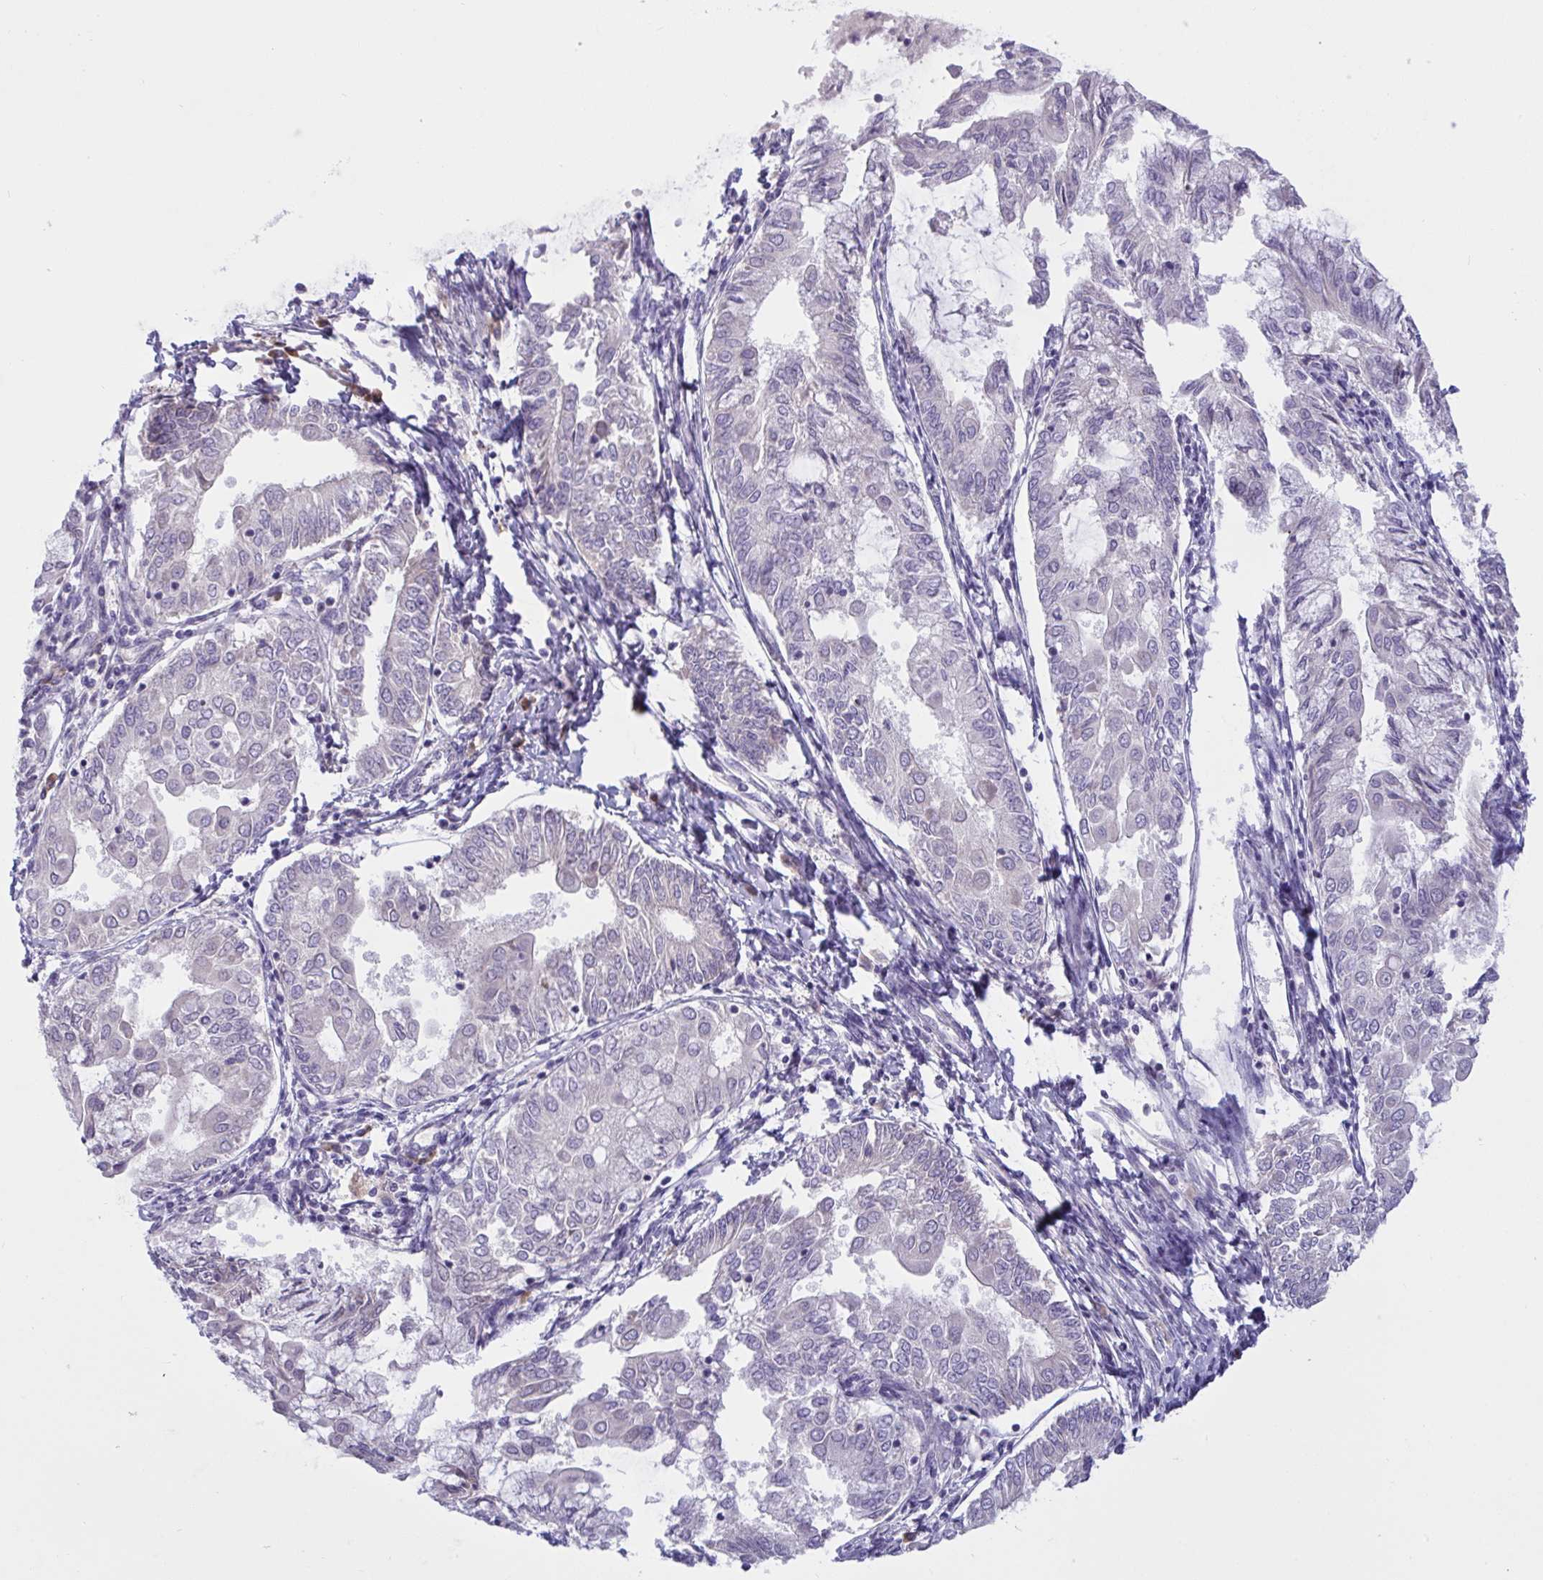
{"staining": {"intensity": "negative", "quantity": "none", "location": "none"}, "tissue": "endometrial cancer", "cell_type": "Tumor cells", "image_type": "cancer", "snomed": [{"axis": "morphology", "description": "Adenocarcinoma, NOS"}, {"axis": "topography", "description": "Endometrium"}], "caption": "The immunohistochemistry histopathology image has no significant positivity in tumor cells of endometrial adenocarcinoma tissue. Nuclei are stained in blue.", "gene": "TMEM41A", "patient": {"sex": "female", "age": 68}}